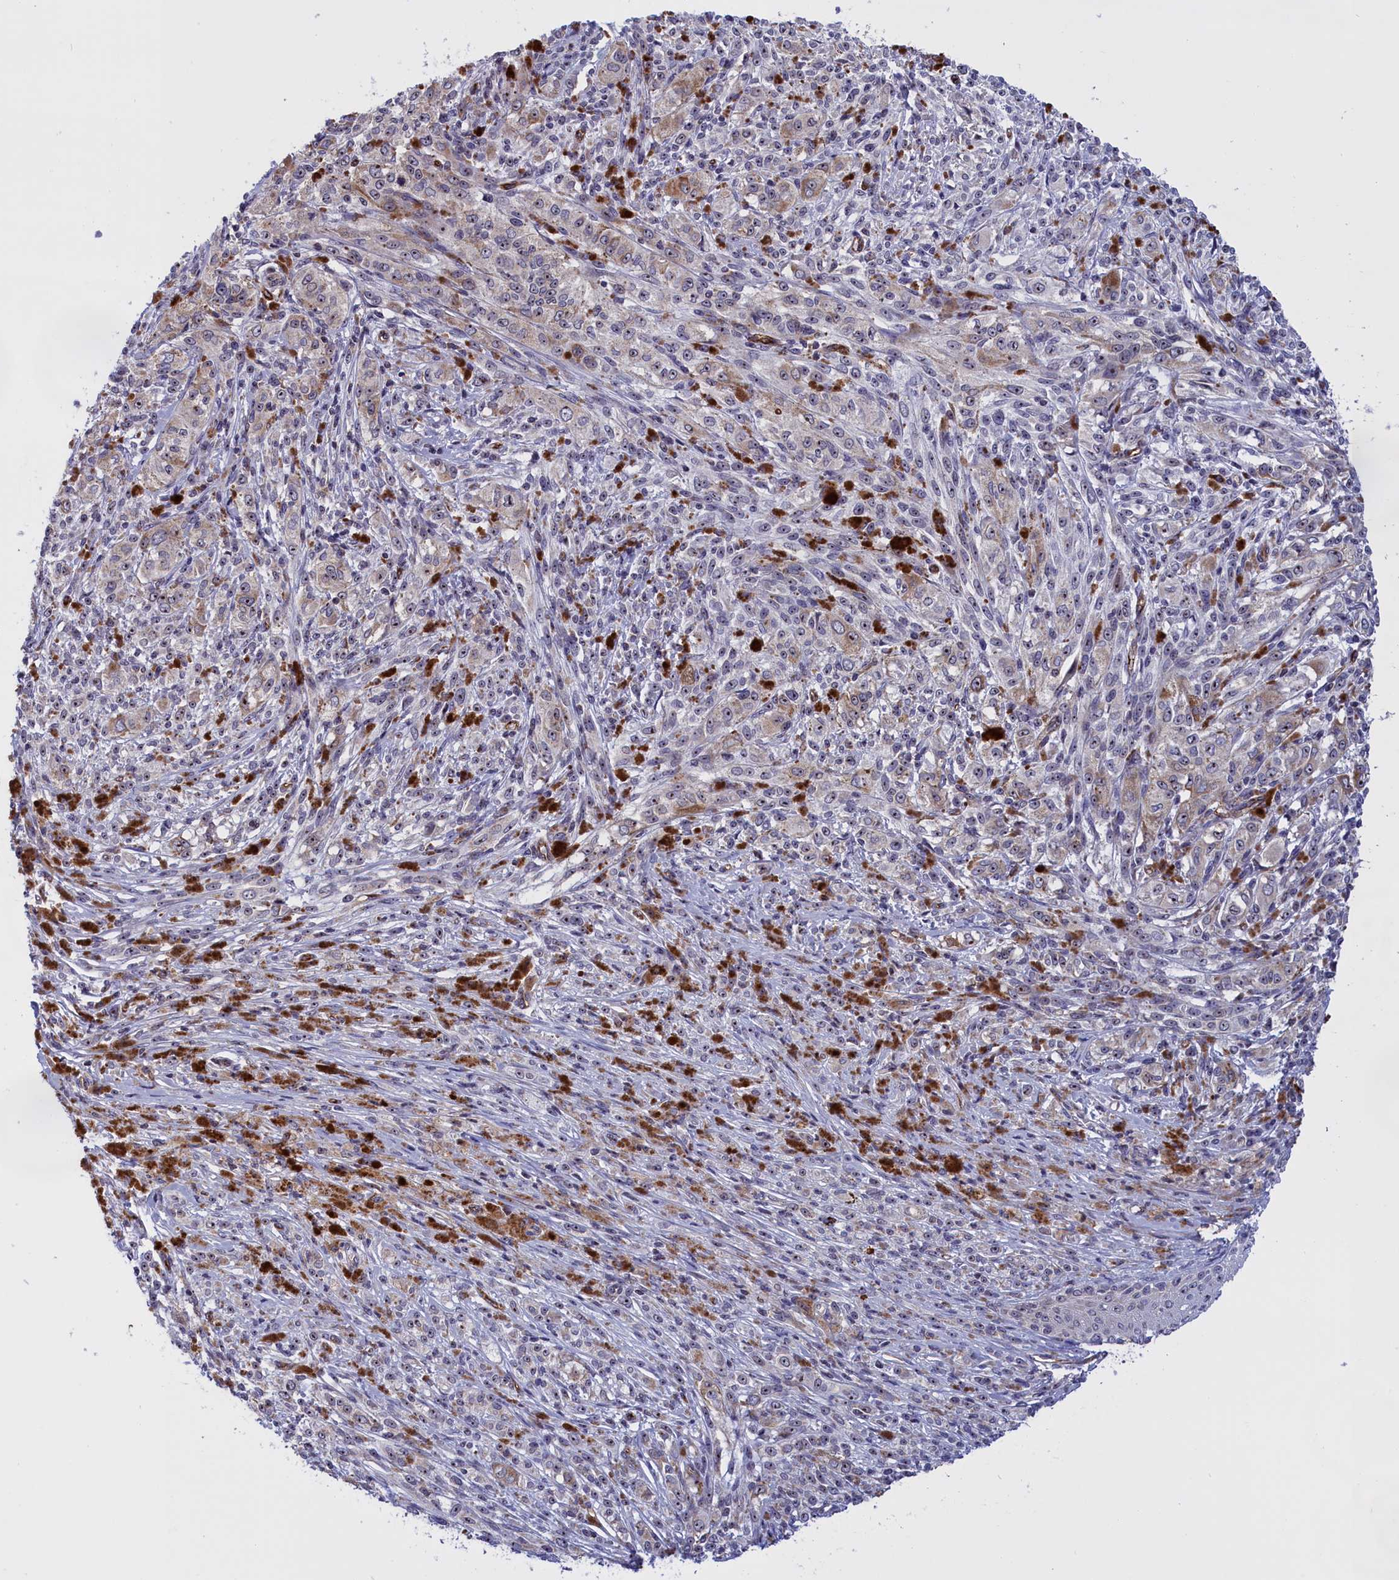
{"staining": {"intensity": "weak", "quantity": "<25%", "location": "cytoplasmic/membranous"}, "tissue": "melanoma", "cell_type": "Tumor cells", "image_type": "cancer", "snomed": [{"axis": "morphology", "description": "Malignant melanoma, NOS"}, {"axis": "topography", "description": "Skin"}], "caption": "This is a micrograph of immunohistochemistry staining of melanoma, which shows no expression in tumor cells.", "gene": "MPND", "patient": {"sex": "female", "age": 52}}